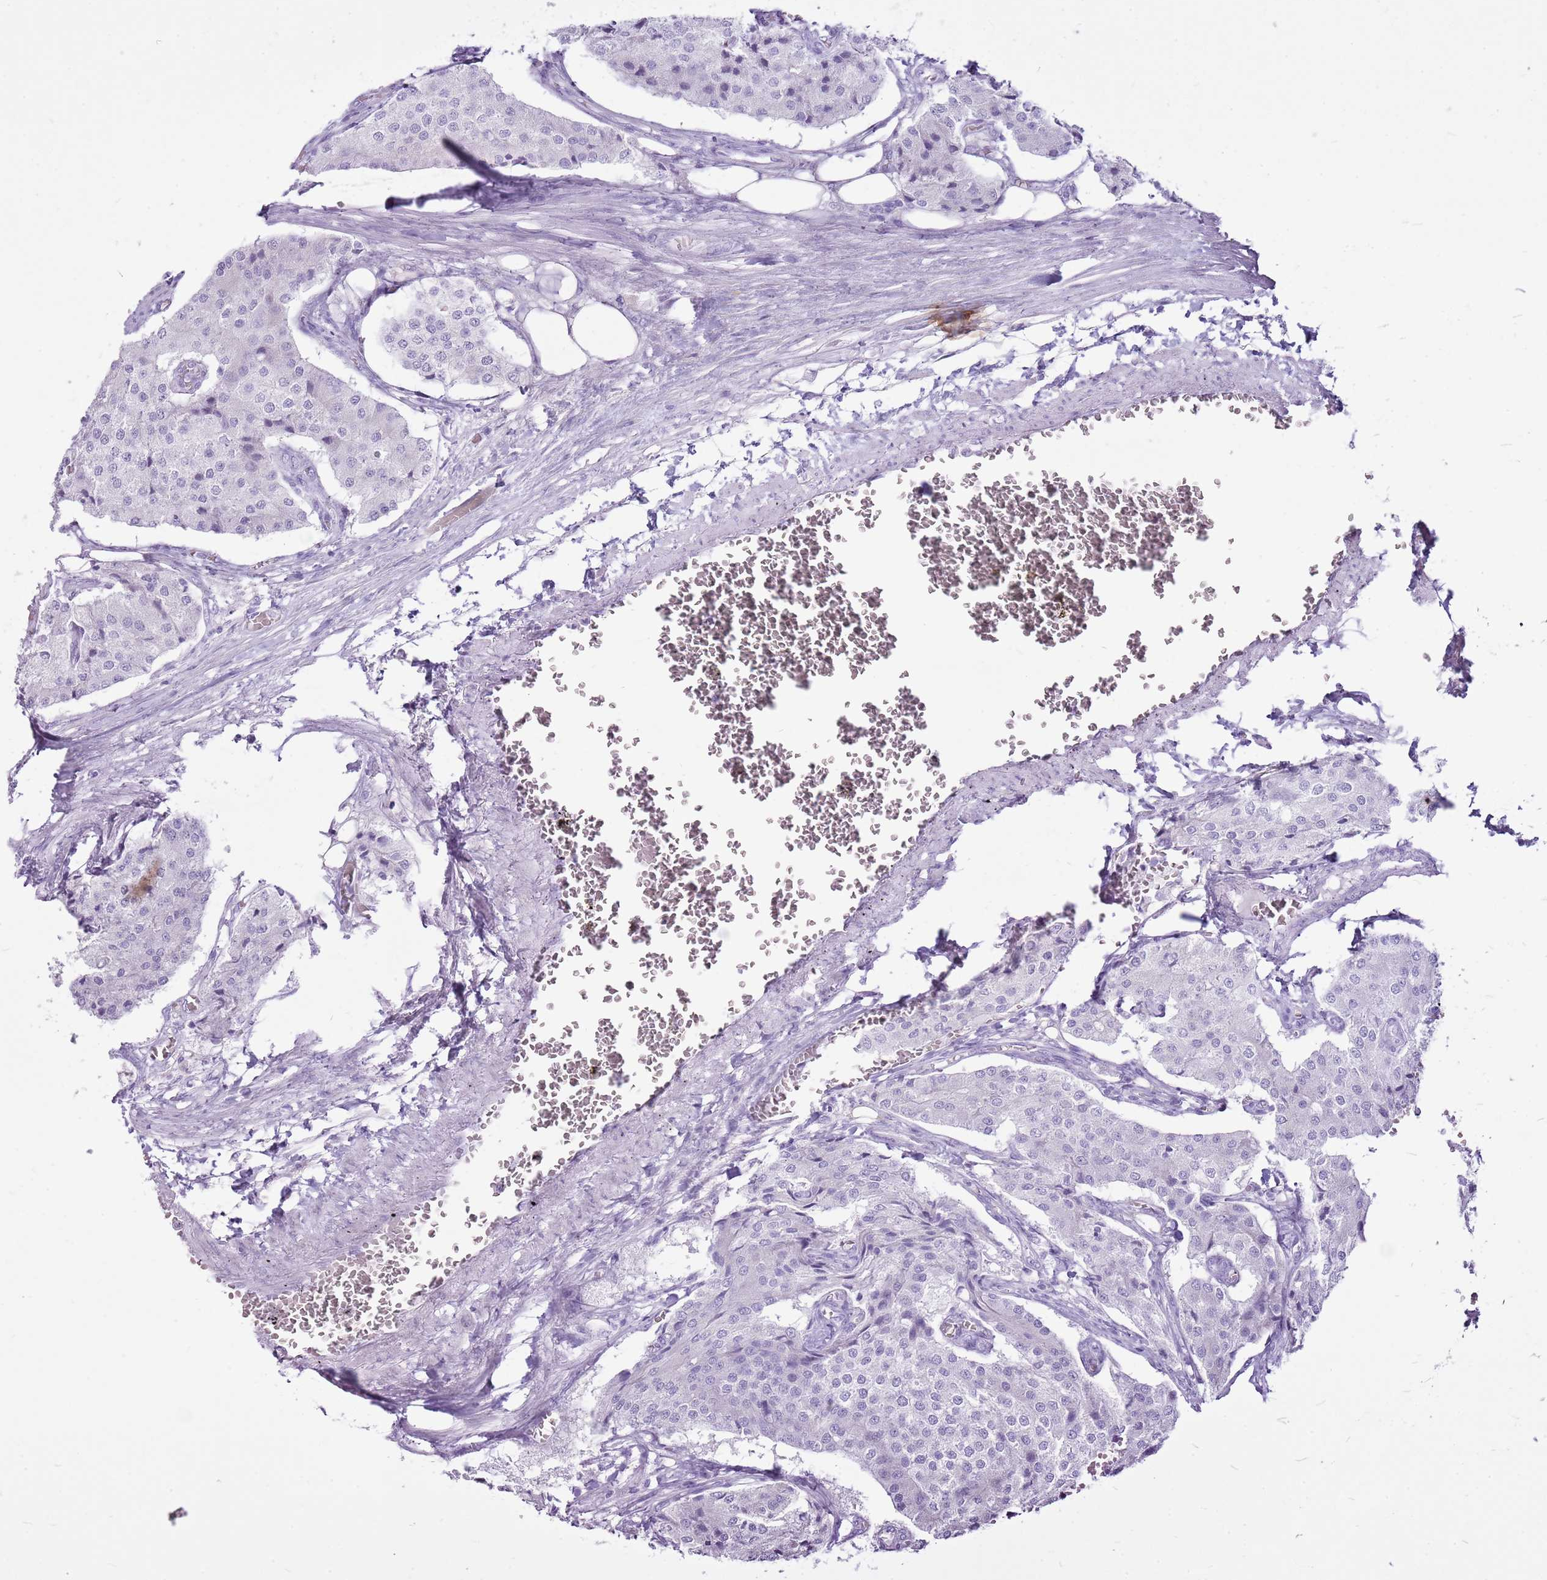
{"staining": {"intensity": "negative", "quantity": "none", "location": "none"}, "tissue": "carcinoid", "cell_type": "Tumor cells", "image_type": "cancer", "snomed": [{"axis": "morphology", "description": "Carcinoid, malignant, NOS"}, {"axis": "topography", "description": "Colon"}], "caption": "Carcinoid was stained to show a protein in brown. There is no significant positivity in tumor cells.", "gene": "CNFN", "patient": {"sex": "female", "age": 52}}